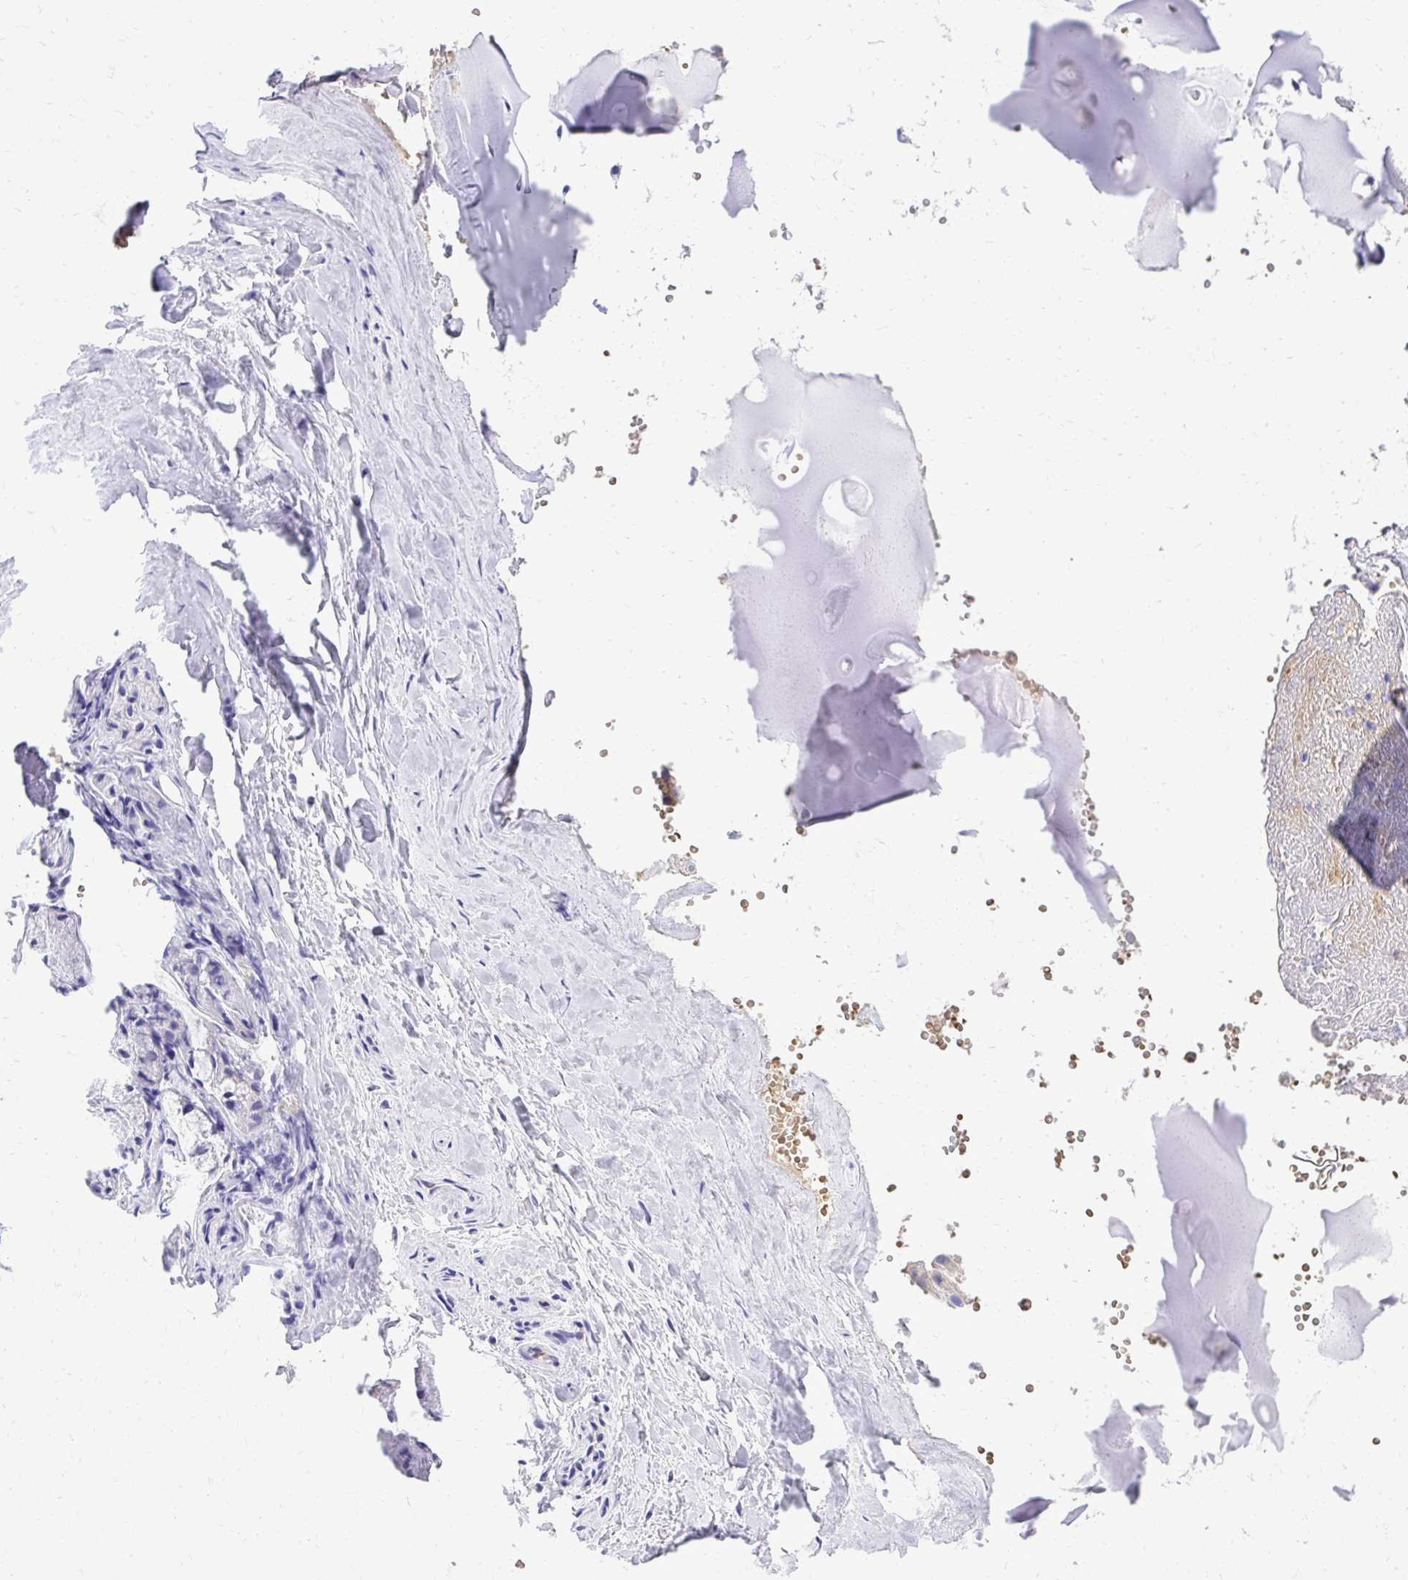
{"staining": {"intensity": "negative", "quantity": "none", "location": "none"}, "tissue": "adipose tissue", "cell_type": "Adipocytes", "image_type": "normal", "snomed": [{"axis": "morphology", "description": "Normal tissue, NOS"}, {"axis": "topography", "description": "Cartilage tissue"}, {"axis": "topography", "description": "Nasopharynx"}, {"axis": "topography", "description": "Thyroid gland"}], "caption": "Adipose tissue was stained to show a protein in brown. There is no significant staining in adipocytes. (IHC, brightfield microscopy, high magnification).", "gene": "CAT", "patient": {"sex": "male", "age": 63}}